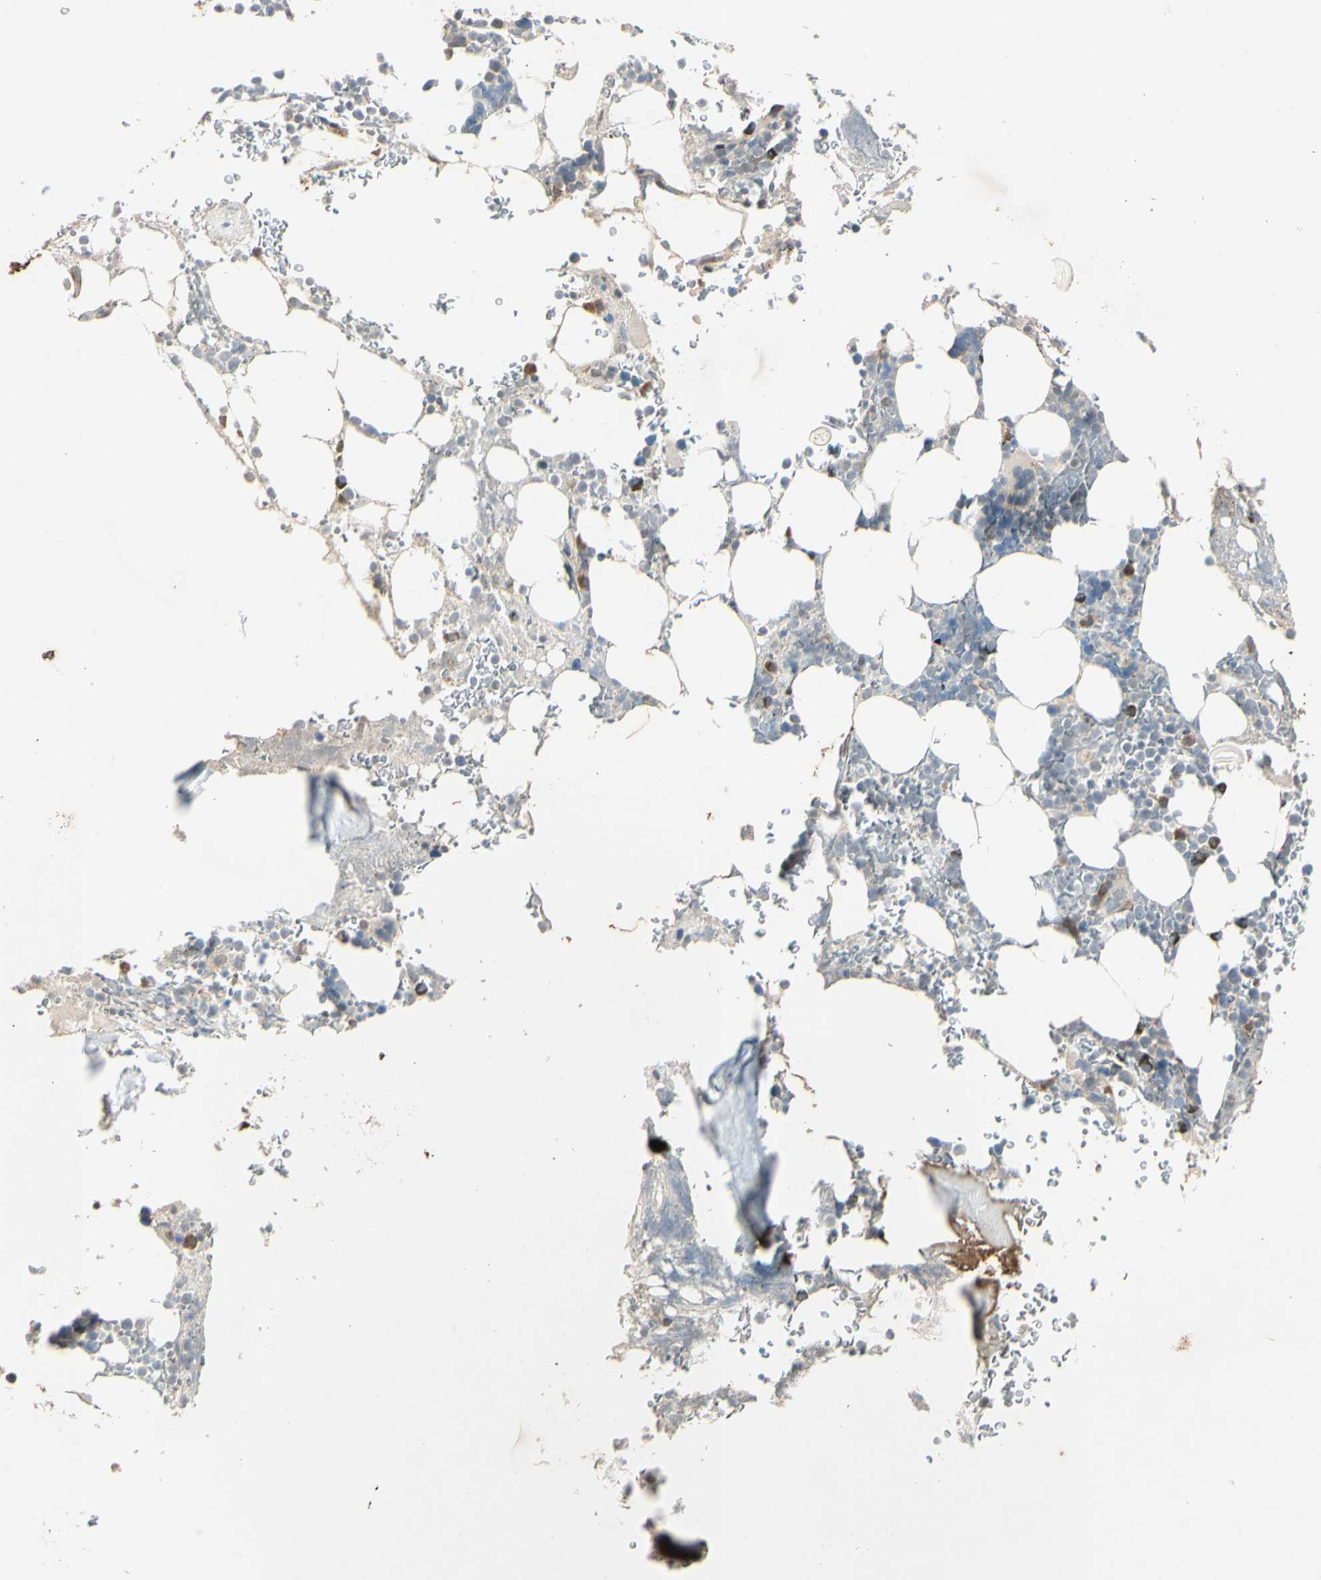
{"staining": {"intensity": "strong", "quantity": "<25%", "location": "cytoplasmic/membranous,nuclear"}, "tissue": "bone marrow", "cell_type": "Hematopoietic cells", "image_type": "normal", "snomed": [{"axis": "morphology", "description": "Normal tissue, NOS"}, {"axis": "topography", "description": "Bone marrow"}], "caption": "IHC of benign human bone marrow reveals medium levels of strong cytoplasmic/membranous,nuclear positivity in approximately <25% of hematopoietic cells. (DAB IHC, brown staining for protein, blue staining for nuclei).", "gene": "SKIL", "patient": {"sex": "female", "age": 73}}